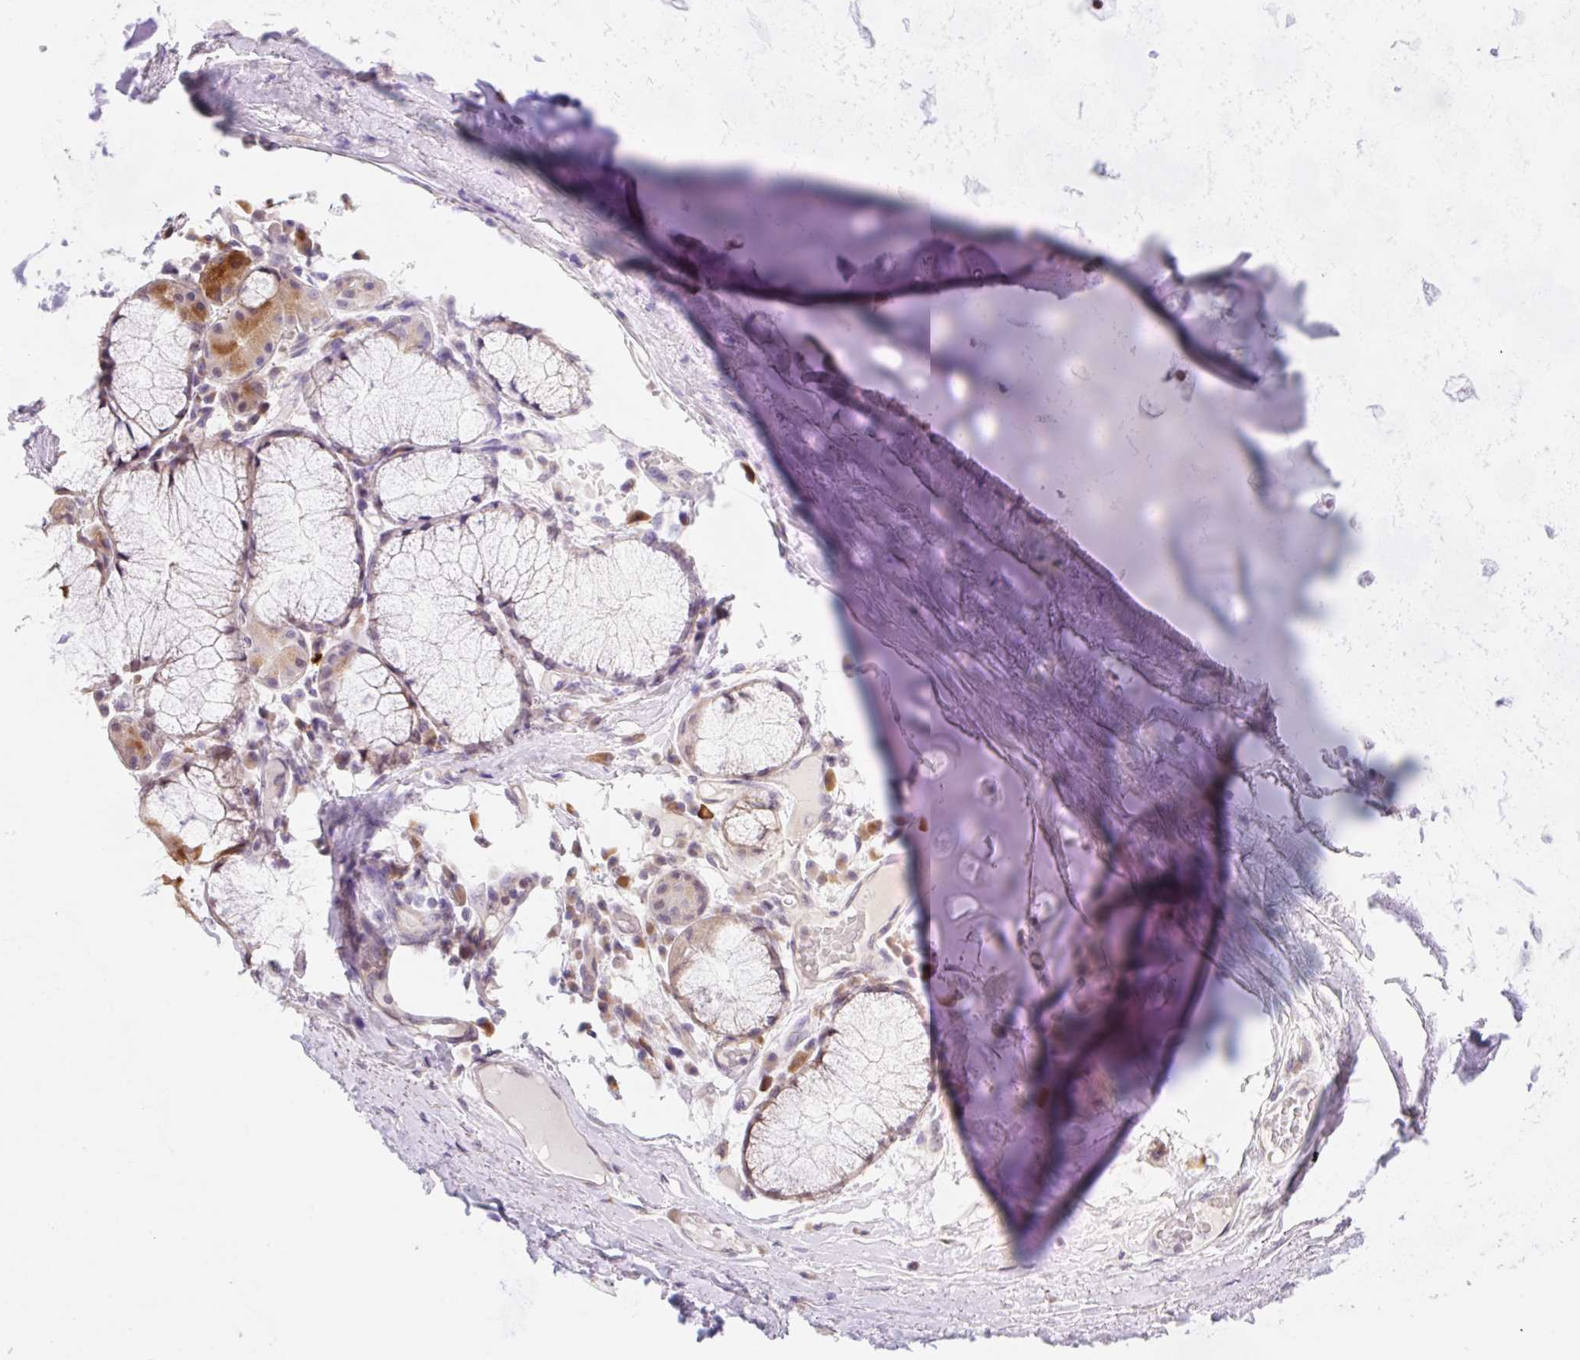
{"staining": {"intensity": "negative", "quantity": "none", "location": "none"}, "tissue": "soft tissue", "cell_type": "Chondrocytes", "image_type": "normal", "snomed": [{"axis": "morphology", "description": "Normal tissue, NOS"}, {"axis": "topography", "description": "Cartilage tissue"}, {"axis": "topography", "description": "Bronchus"}], "caption": "Immunohistochemistry photomicrograph of unremarkable human soft tissue stained for a protein (brown), which displays no expression in chondrocytes. The staining was performed using DAB (3,3'-diaminobenzidine) to visualize the protein expression in brown, while the nuclei were stained in blue with hematoxylin (Magnification: 20x).", "gene": "TBPL2", "patient": {"sex": "male", "age": 56}}